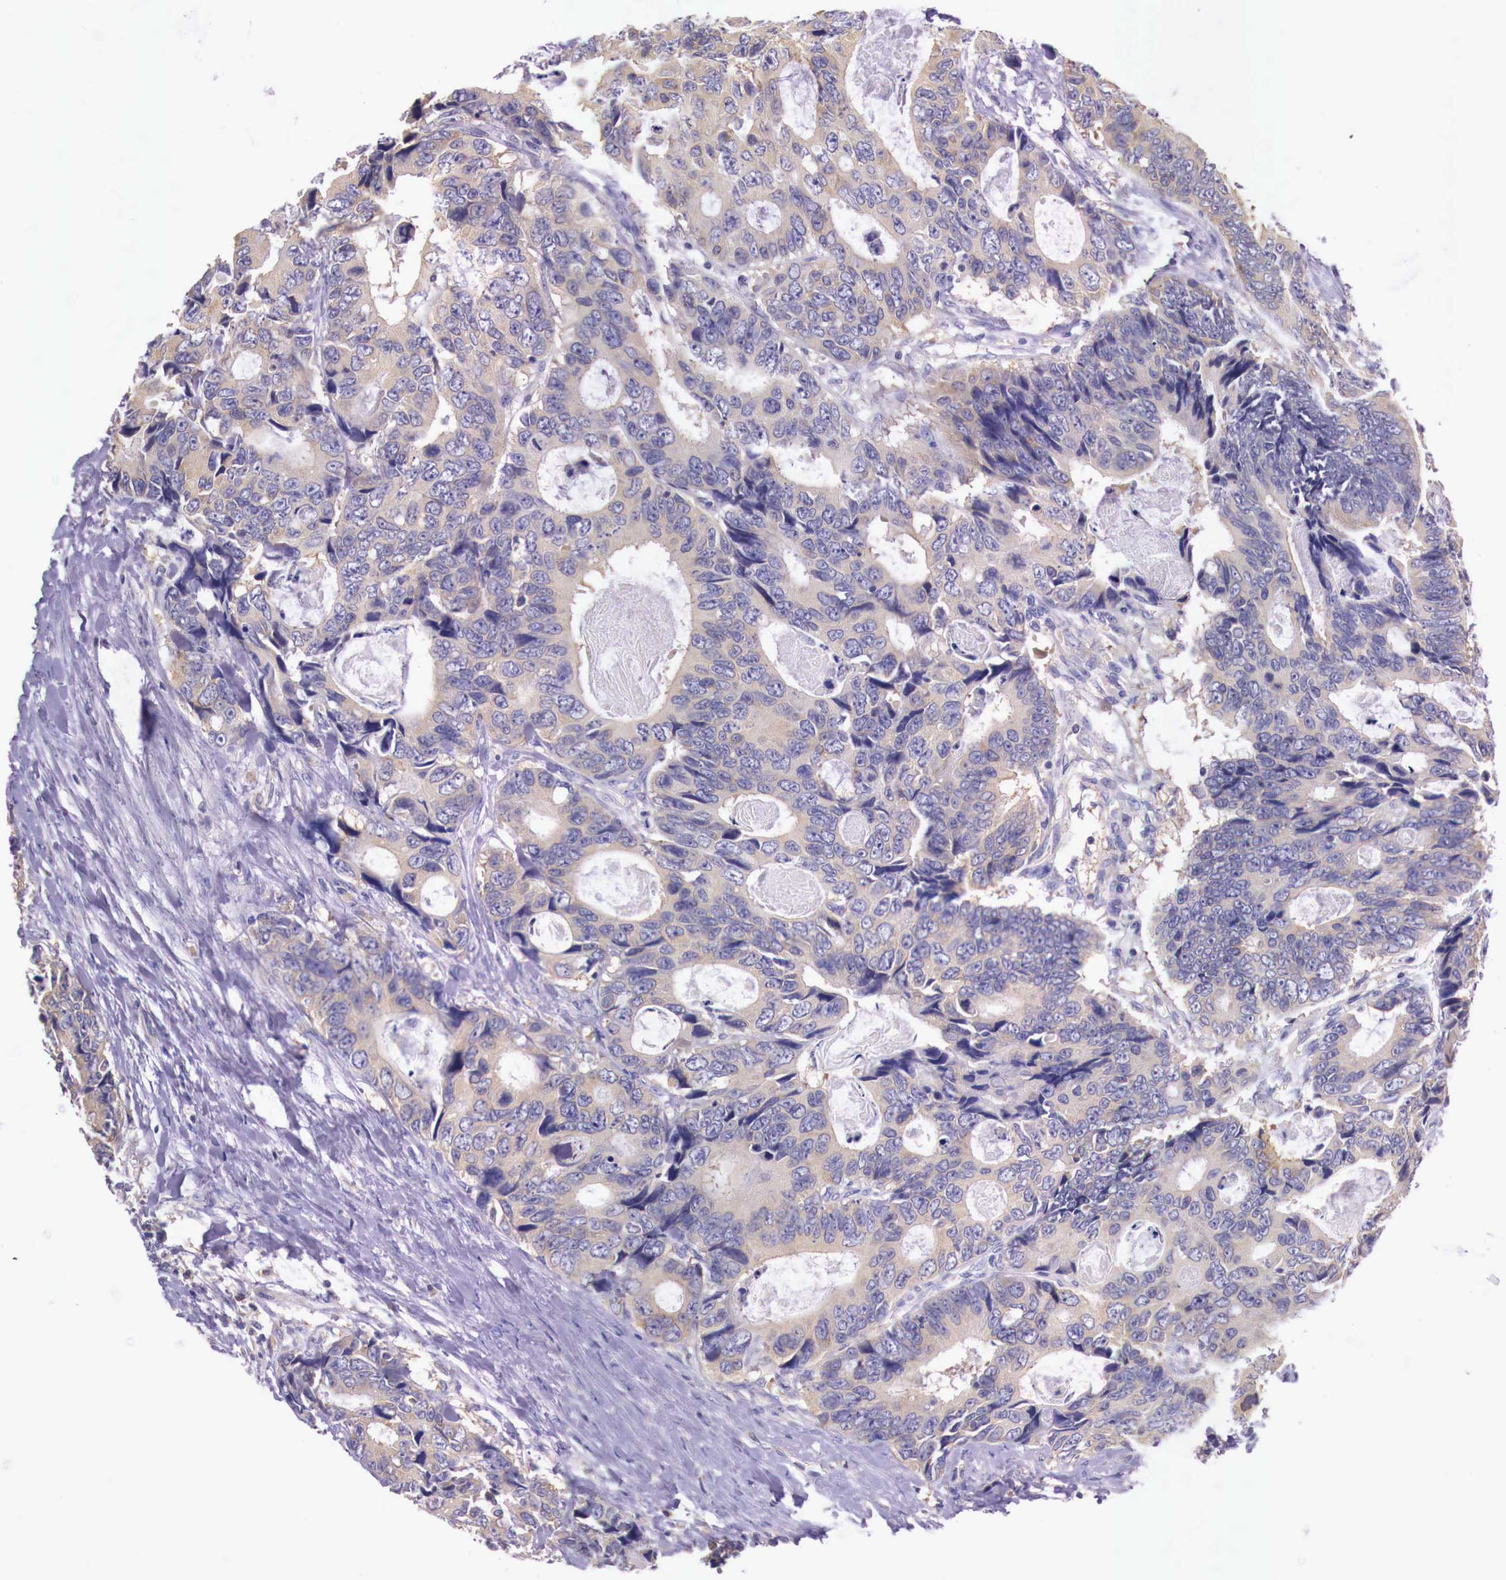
{"staining": {"intensity": "weak", "quantity": ">75%", "location": "cytoplasmic/membranous"}, "tissue": "colorectal cancer", "cell_type": "Tumor cells", "image_type": "cancer", "snomed": [{"axis": "morphology", "description": "Adenocarcinoma, NOS"}, {"axis": "topography", "description": "Rectum"}], "caption": "Colorectal adenocarcinoma was stained to show a protein in brown. There is low levels of weak cytoplasmic/membranous staining in about >75% of tumor cells. (brown staining indicates protein expression, while blue staining denotes nuclei).", "gene": "GRIPAP1", "patient": {"sex": "female", "age": 67}}